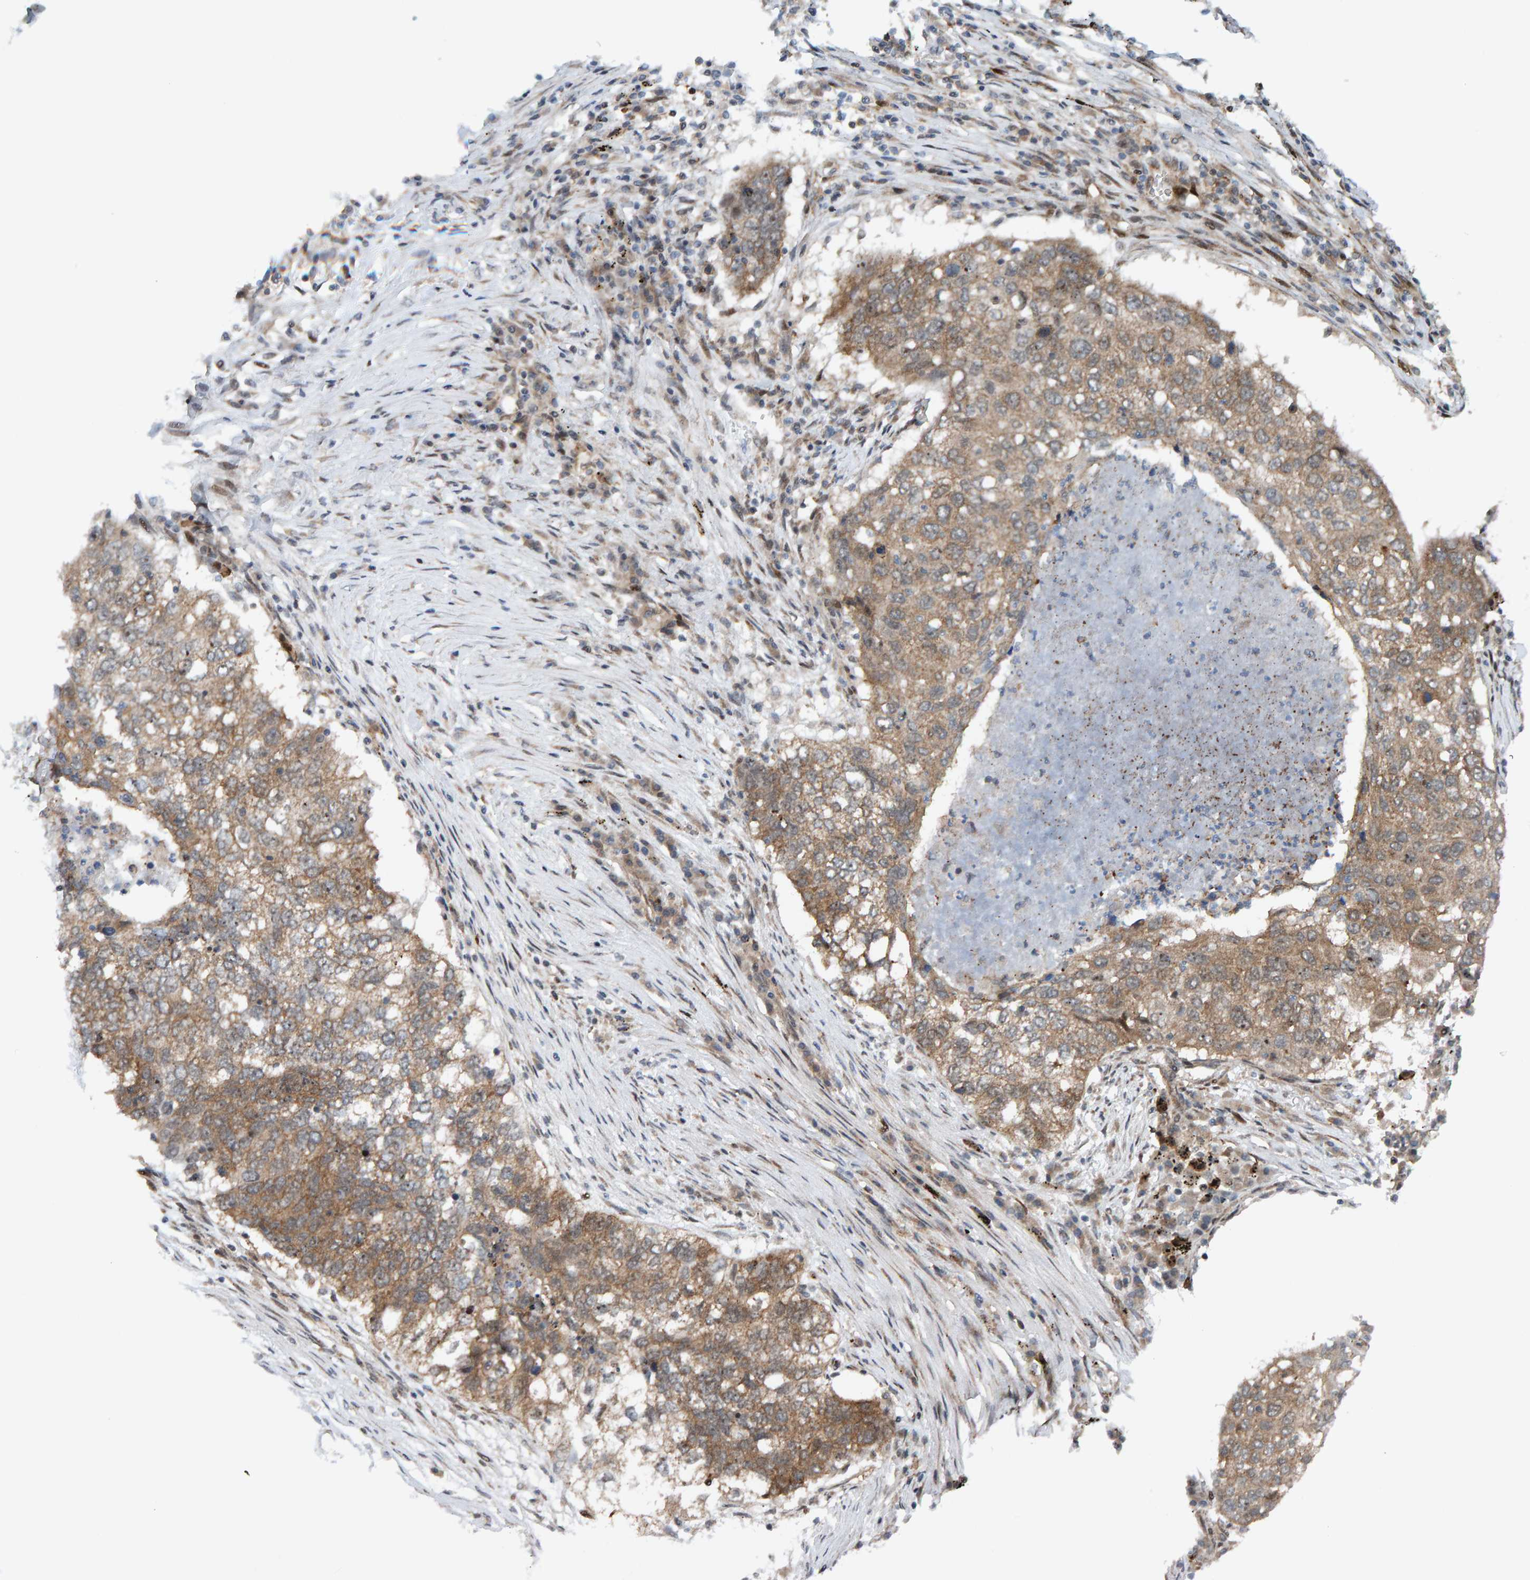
{"staining": {"intensity": "moderate", "quantity": ">75%", "location": "cytoplasmic/membranous"}, "tissue": "lung cancer", "cell_type": "Tumor cells", "image_type": "cancer", "snomed": [{"axis": "morphology", "description": "Squamous cell carcinoma, NOS"}, {"axis": "topography", "description": "Lung"}], "caption": "This is an image of IHC staining of lung cancer (squamous cell carcinoma), which shows moderate staining in the cytoplasmic/membranous of tumor cells.", "gene": "ZNF366", "patient": {"sex": "female", "age": 63}}